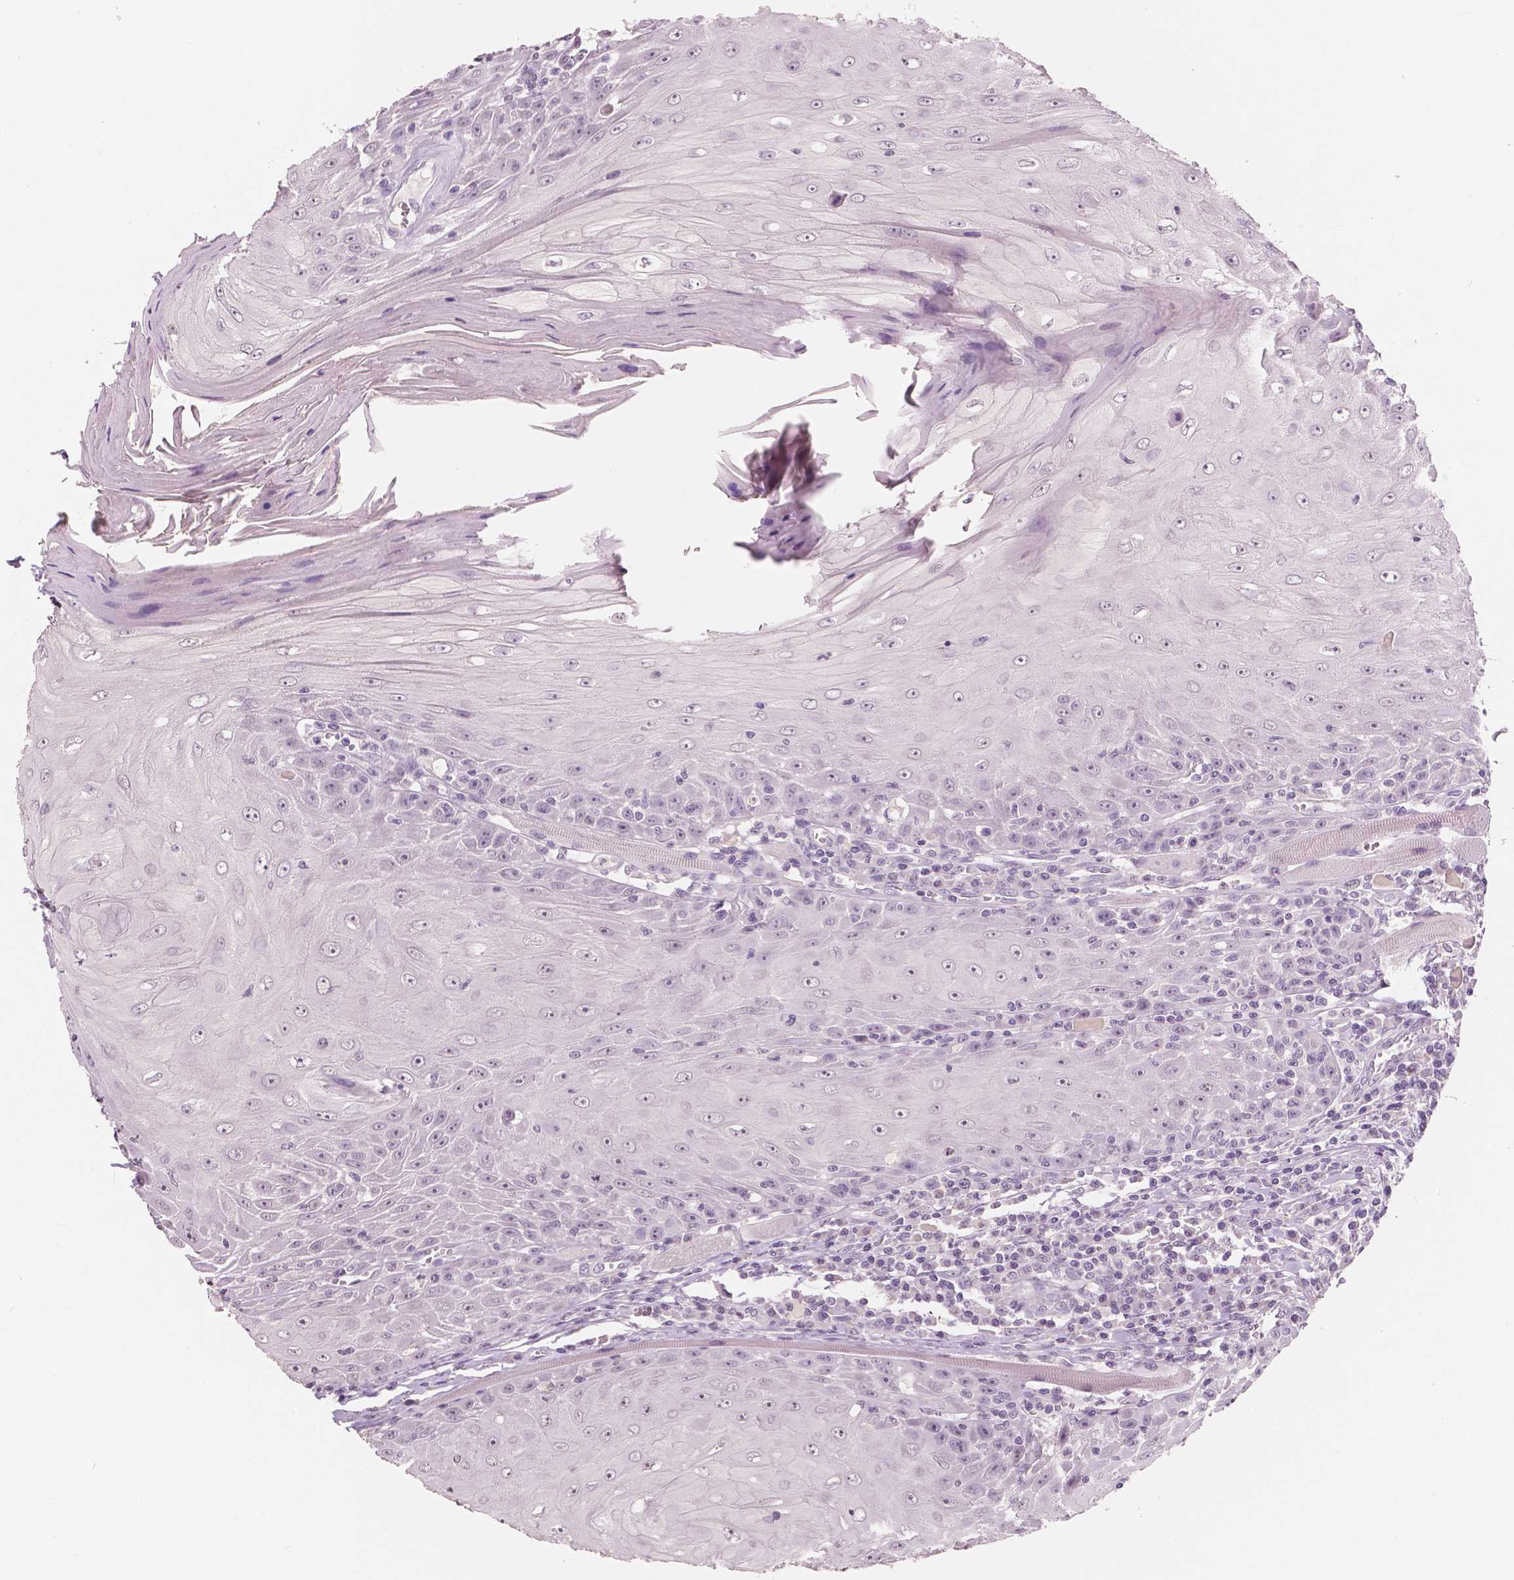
{"staining": {"intensity": "negative", "quantity": "none", "location": "none"}, "tissue": "head and neck cancer", "cell_type": "Tumor cells", "image_type": "cancer", "snomed": [{"axis": "morphology", "description": "Squamous cell carcinoma, NOS"}, {"axis": "topography", "description": "Head-Neck"}], "caption": "This photomicrograph is of head and neck squamous cell carcinoma stained with IHC to label a protein in brown with the nuclei are counter-stained blue. There is no expression in tumor cells.", "gene": "NECAB1", "patient": {"sex": "male", "age": 52}}